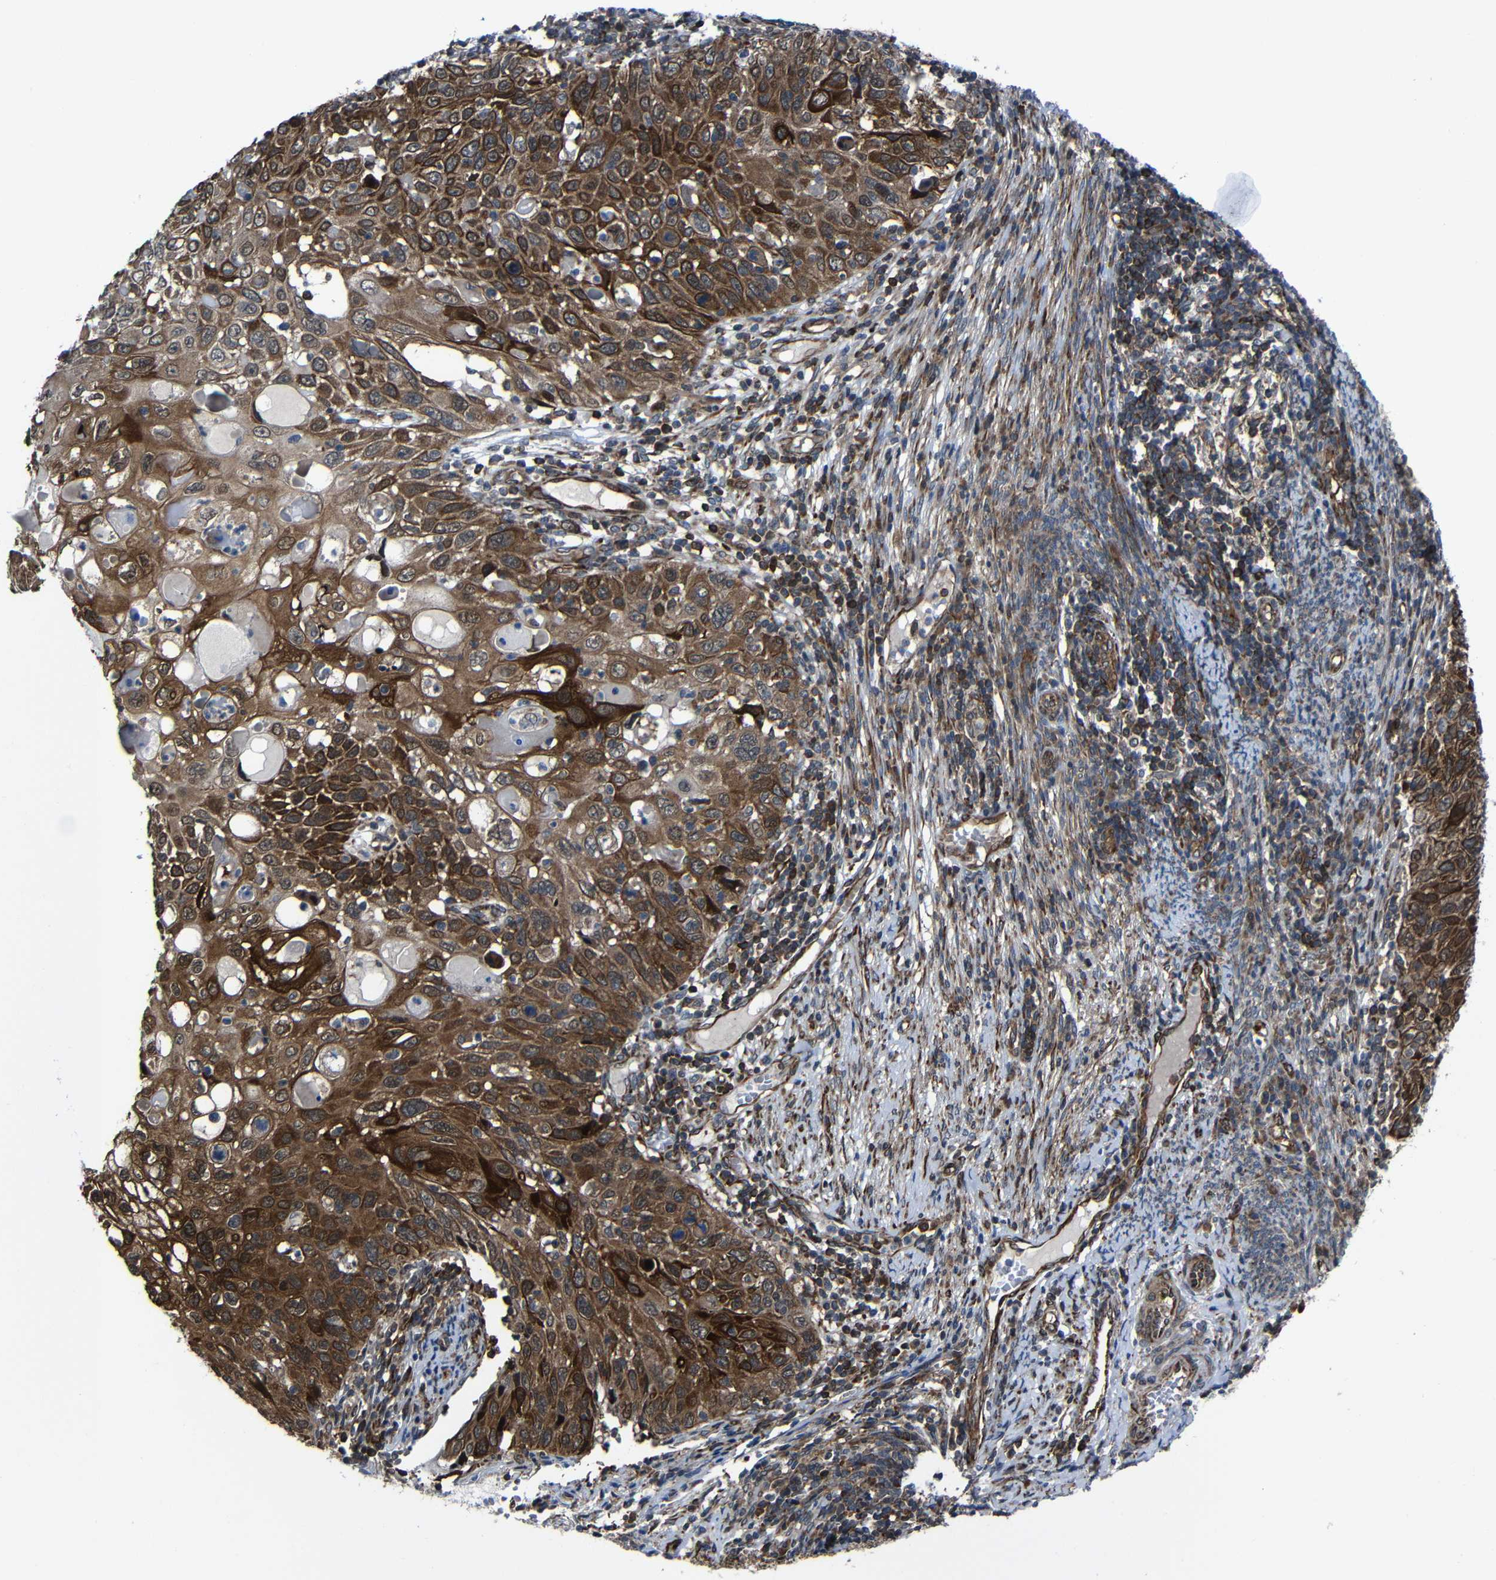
{"staining": {"intensity": "moderate", "quantity": ">75%", "location": "cytoplasmic/membranous"}, "tissue": "cervical cancer", "cell_type": "Tumor cells", "image_type": "cancer", "snomed": [{"axis": "morphology", "description": "Squamous cell carcinoma, NOS"}, {"axis": "topography", "description": "Cervix"}], "caption": "This micrograph exhibits immunohistochemistry (IHC) staining of cervical cancer, with medium moderate cytoplasmic/membranous staining in approximately >75% of tumor cells.", "gene": "KIAA0513", "patient": {"sex": "female", "age": 70}}